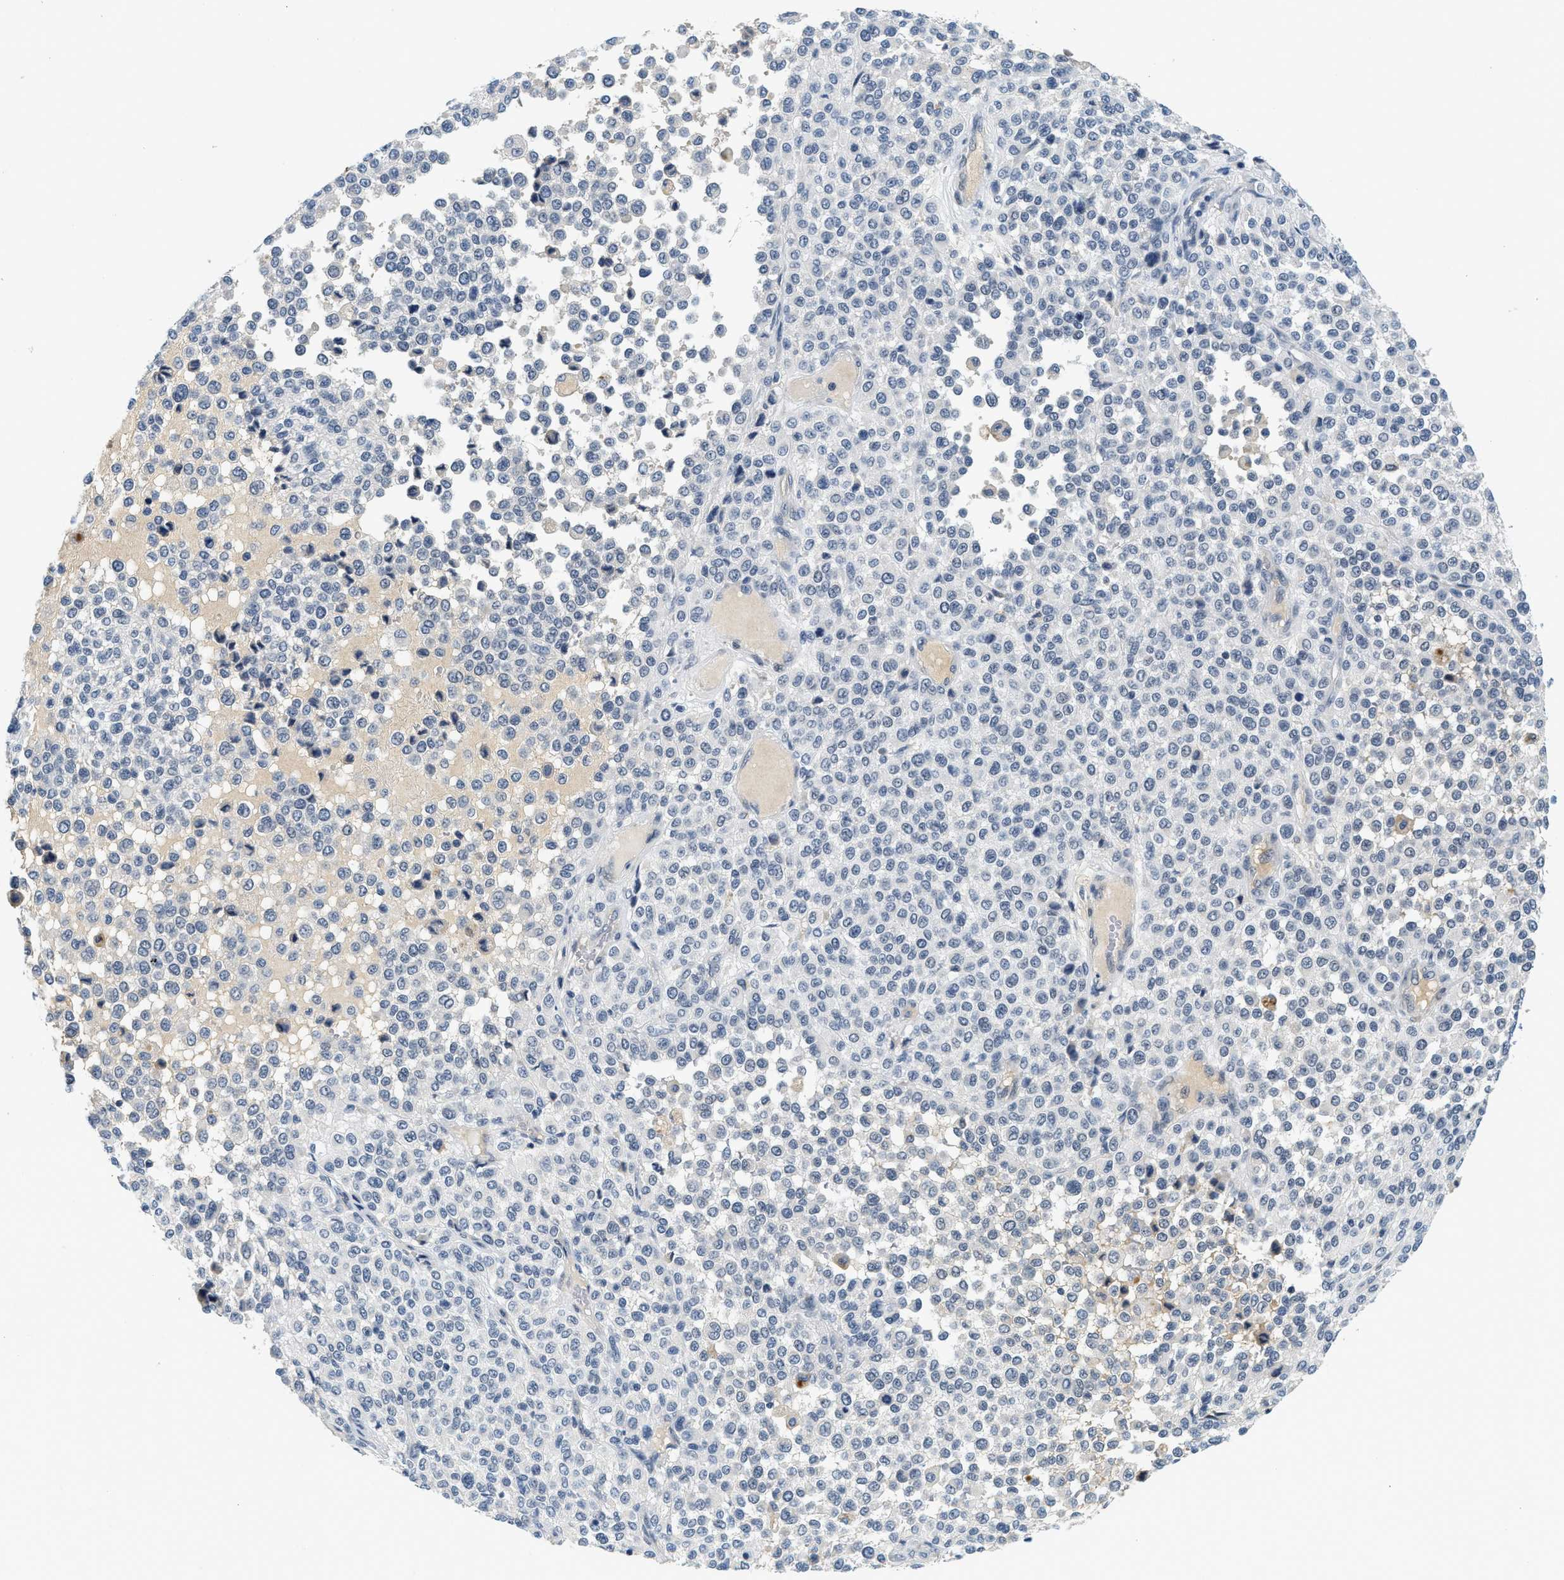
{"staining": {"intensity": "negative", "quantity": "none", "location": "none"}, "tissue": "melanoma", "cell_type": "Tumor cells", "image_type": "cancer", "snomed": [{"axis": "morphology", "description": "Malignant melanoma, Metastatic site"}, {"axis": "topography", "description": "Pancreas"}], "caption": "IHC of melanoma exhibits no expression in tumor cells. (DAB (3,3'-diaminobenzidine) immunohistochemistry (IHC) with hematoxylin counter stain).", "gene": "MZF1", "patient": {"sex": "female", "age": 30}}